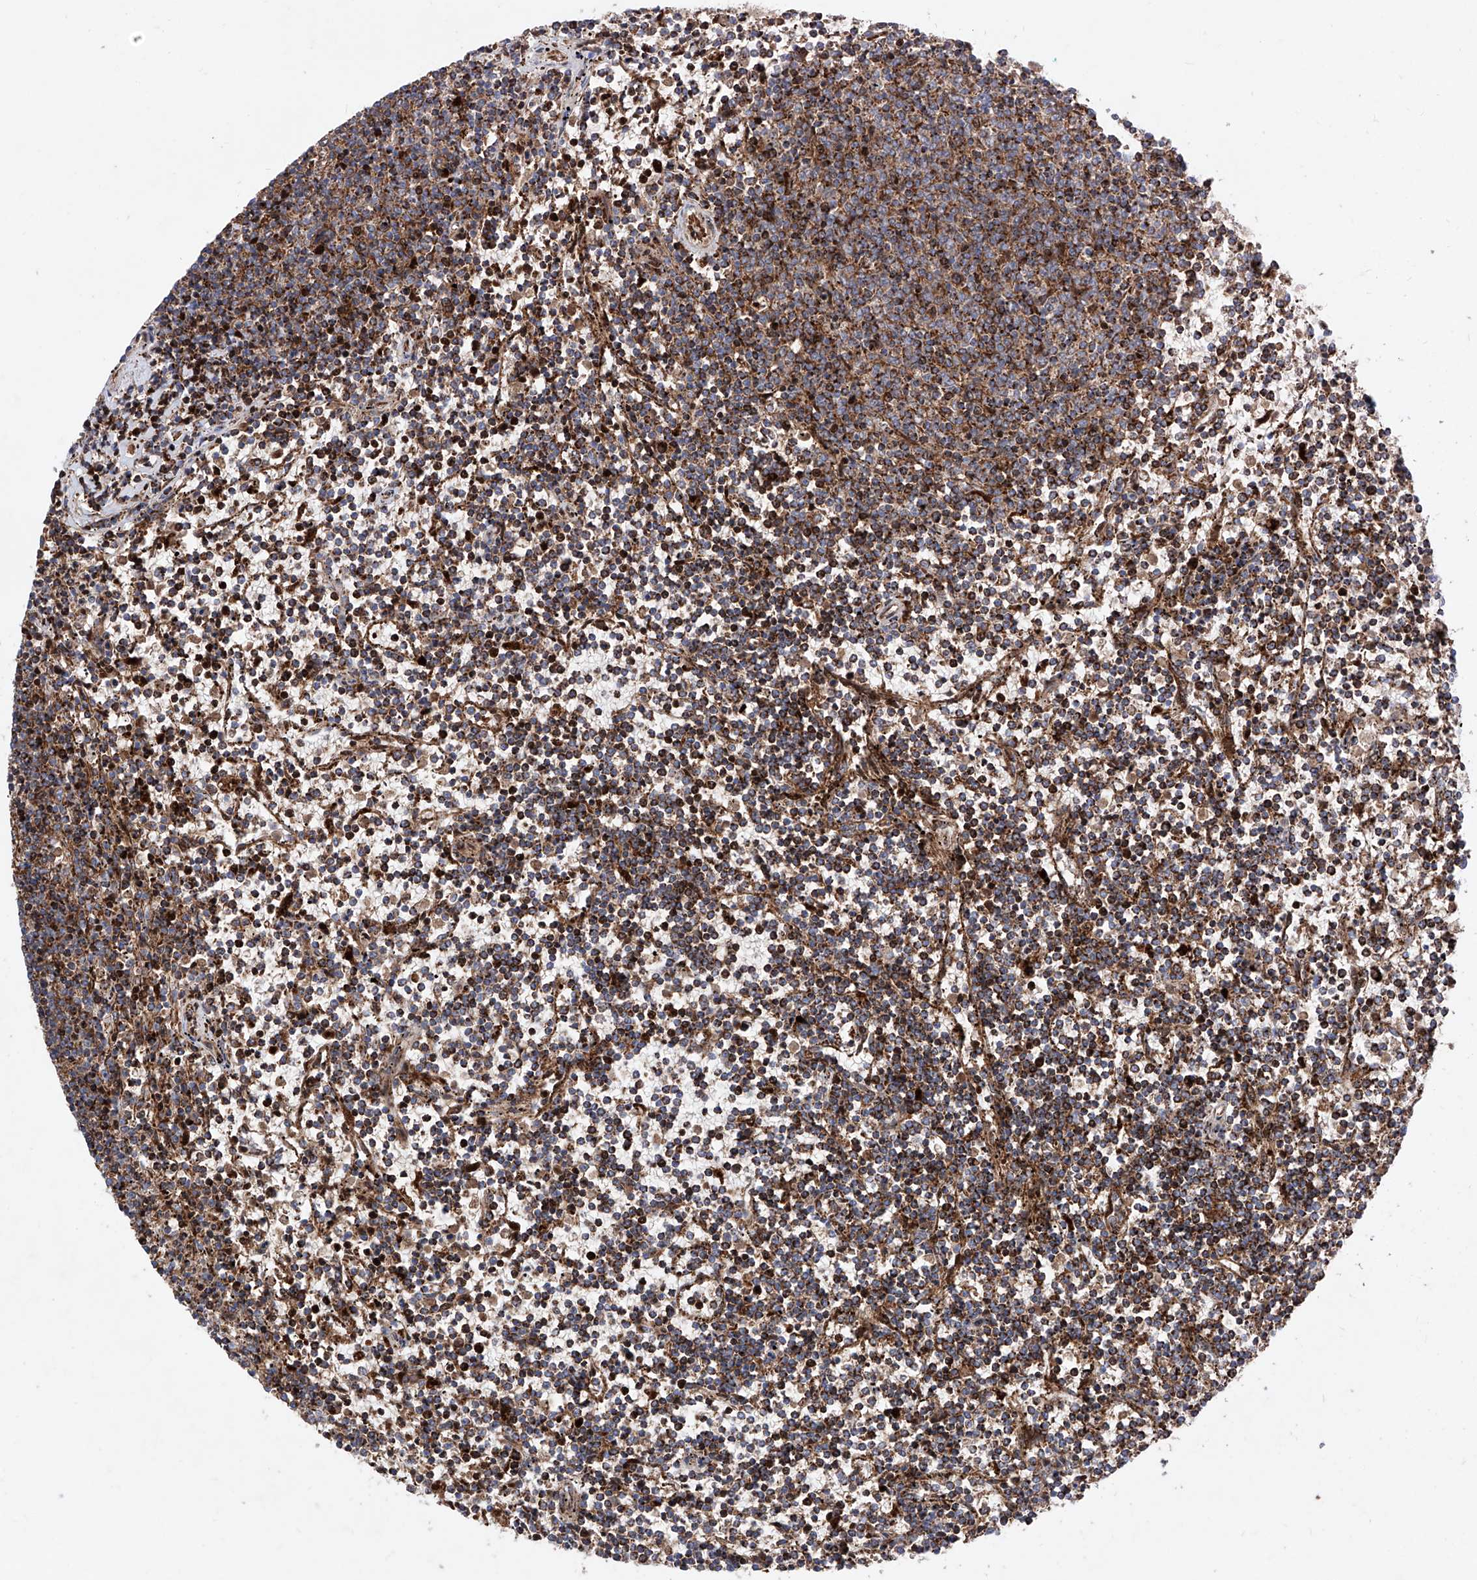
{"staining": {"intensity": "moderate", "quantity": ">75%", "location": "cytoplasmic/membranous"}, "tissue": "lymphoma", "cell_type": "Tumor cells", "image_type": "cancer", "snomed": [{"axis": "morphology", "description": "Malignant lymphoma, non-Hodgkin's type, Low grade"}, {"axis": "topography", "description": "Spleen"}], "caption": "Immunohistochemical staining of low-grade malignant lymphoma, non-Hodgkin's type reveals moderate cytoplasmic/membranous protein expression in approximately >75% of tumor cells.", "gene": "SEMA6A", "patient": {"sex": "female", "age": 50}}